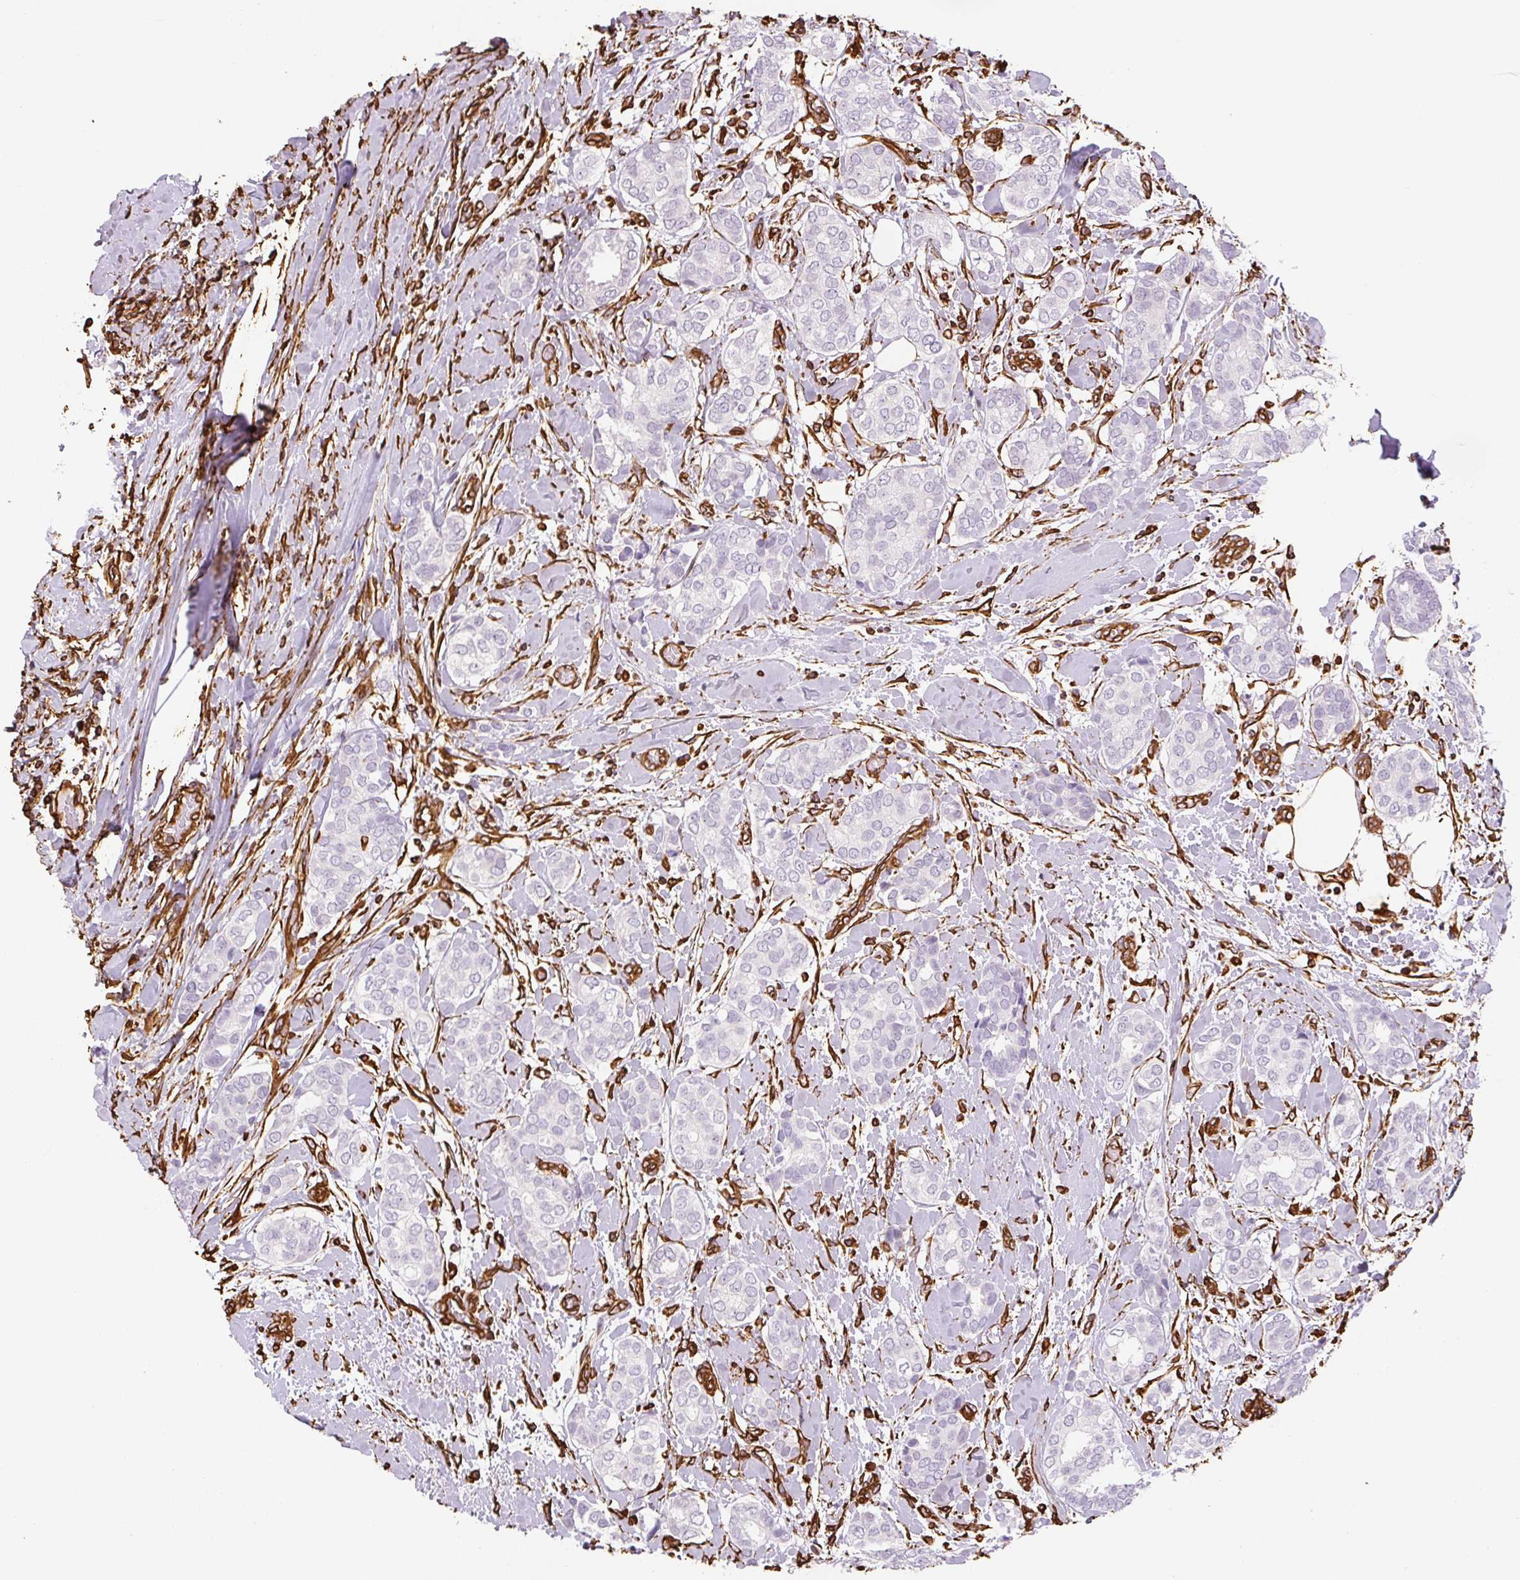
{"staining": {"intensity": "negative", "quantity": "none", "location": "none"}, "tissue": "breast cancer", "cell_type": "Tumor cells", "image_type": "cancer", "snomed": [{"axis": "morphology", "description": "Duct carcinoma"}, {"axis": "topography", "description": "Breast"}], "caption": "The histopathology image exhibits no staining of tumor cells in breast intraductal carcinoma.", "gene": "VIM", "patient": {"sex": "female", "age": 73}}